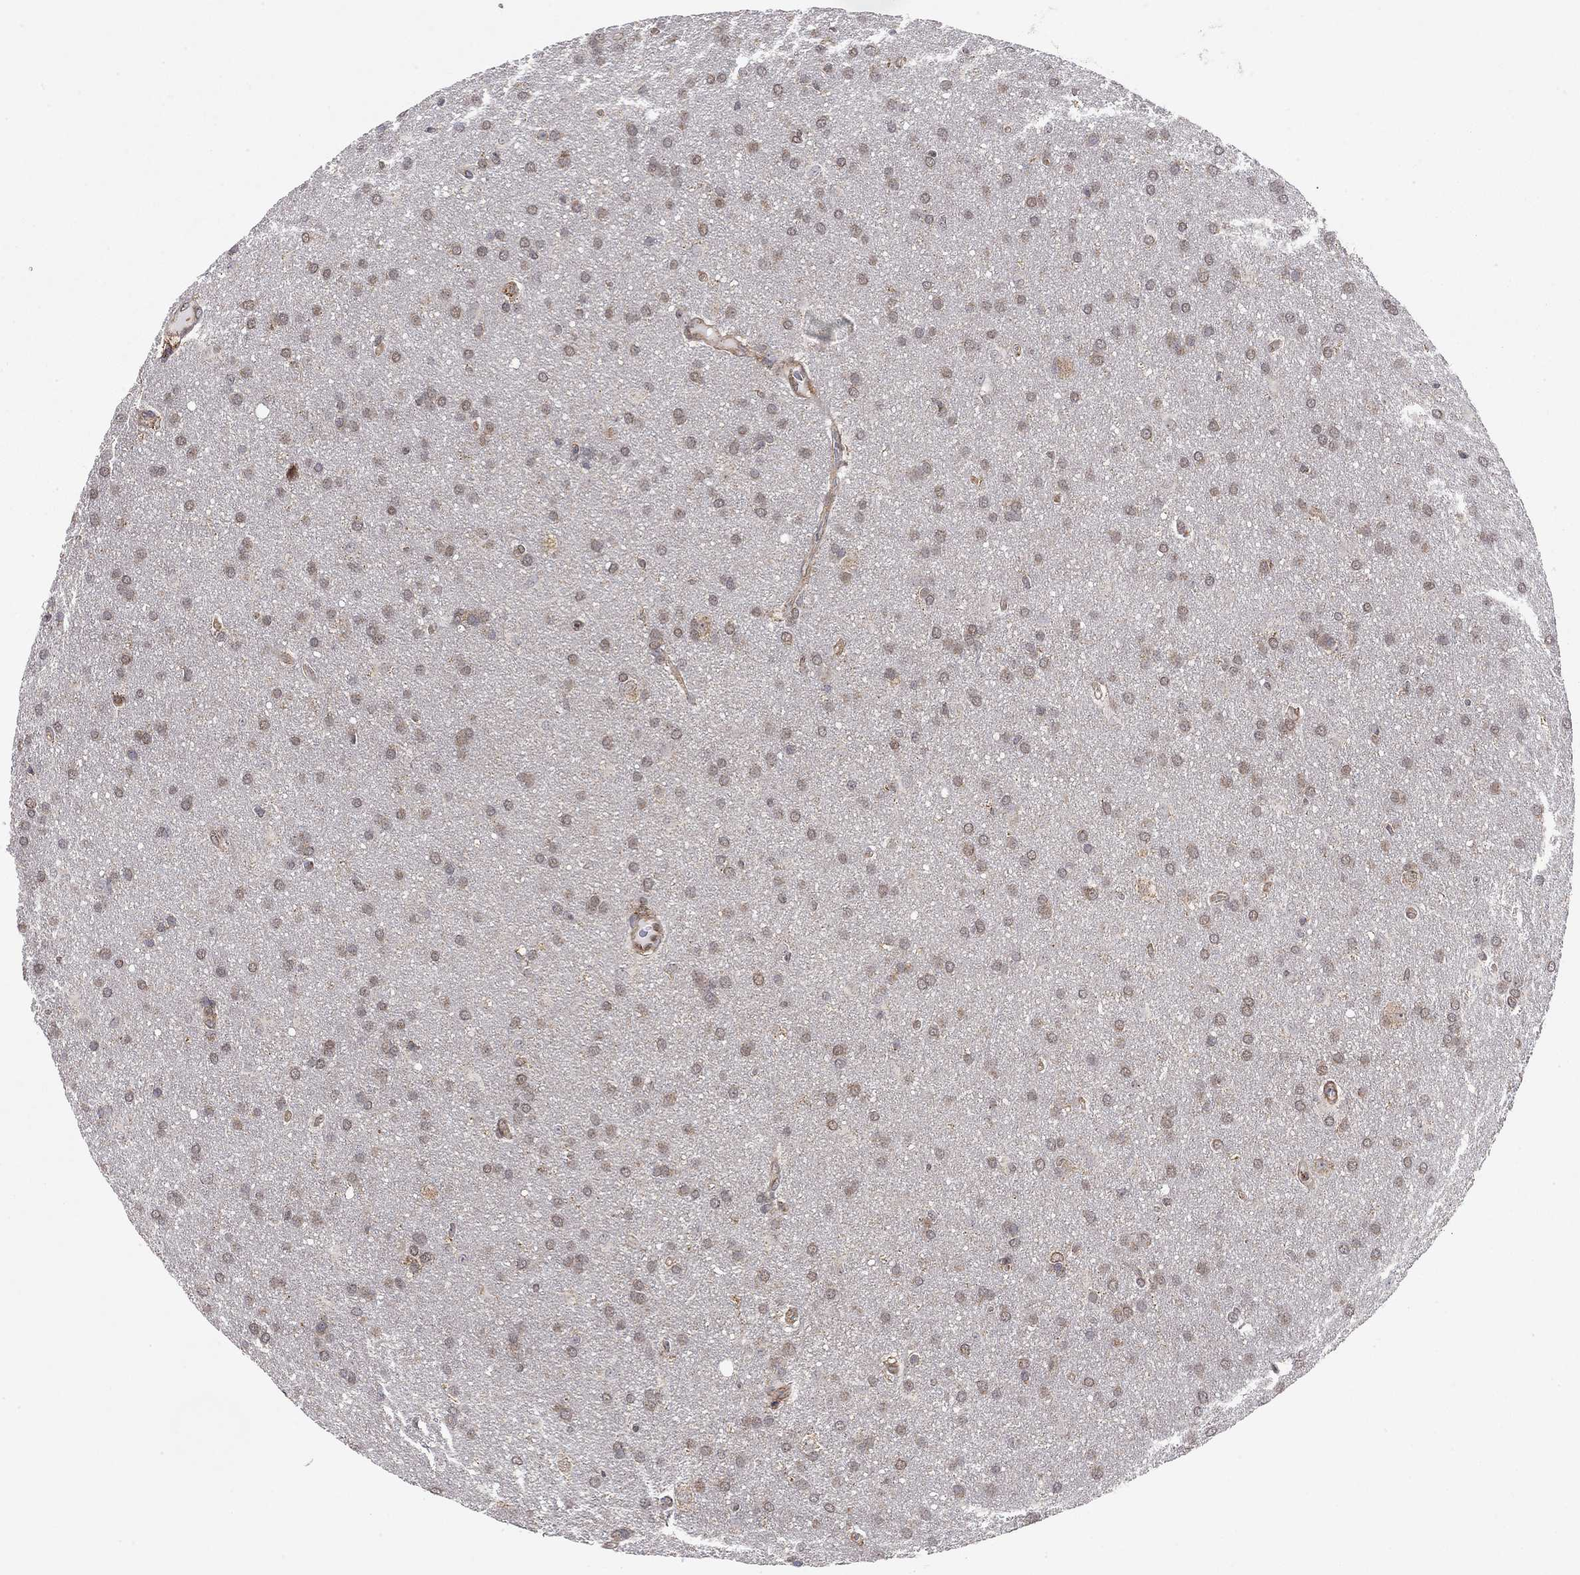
{"staining": {"intensity": "weak", "quantity": "25%-75%", "location": "nuclear"}, "tissue": "glioma", "cell_type": "Tumor cells", "image_type": "cancer", "snomed": [{"axis": "morphology", "description": "Glioma, malignant, Low grade"}, {"axis": "topography", "description": "Brain"}], "caption": "Immunohistochemical staining of malignant low-grade glioma reveals weak nuclear protein positivity in about 25%-75% of tumor cells.", "gene": "TDP1", "patient": {"sex": "female", "age": 32}}